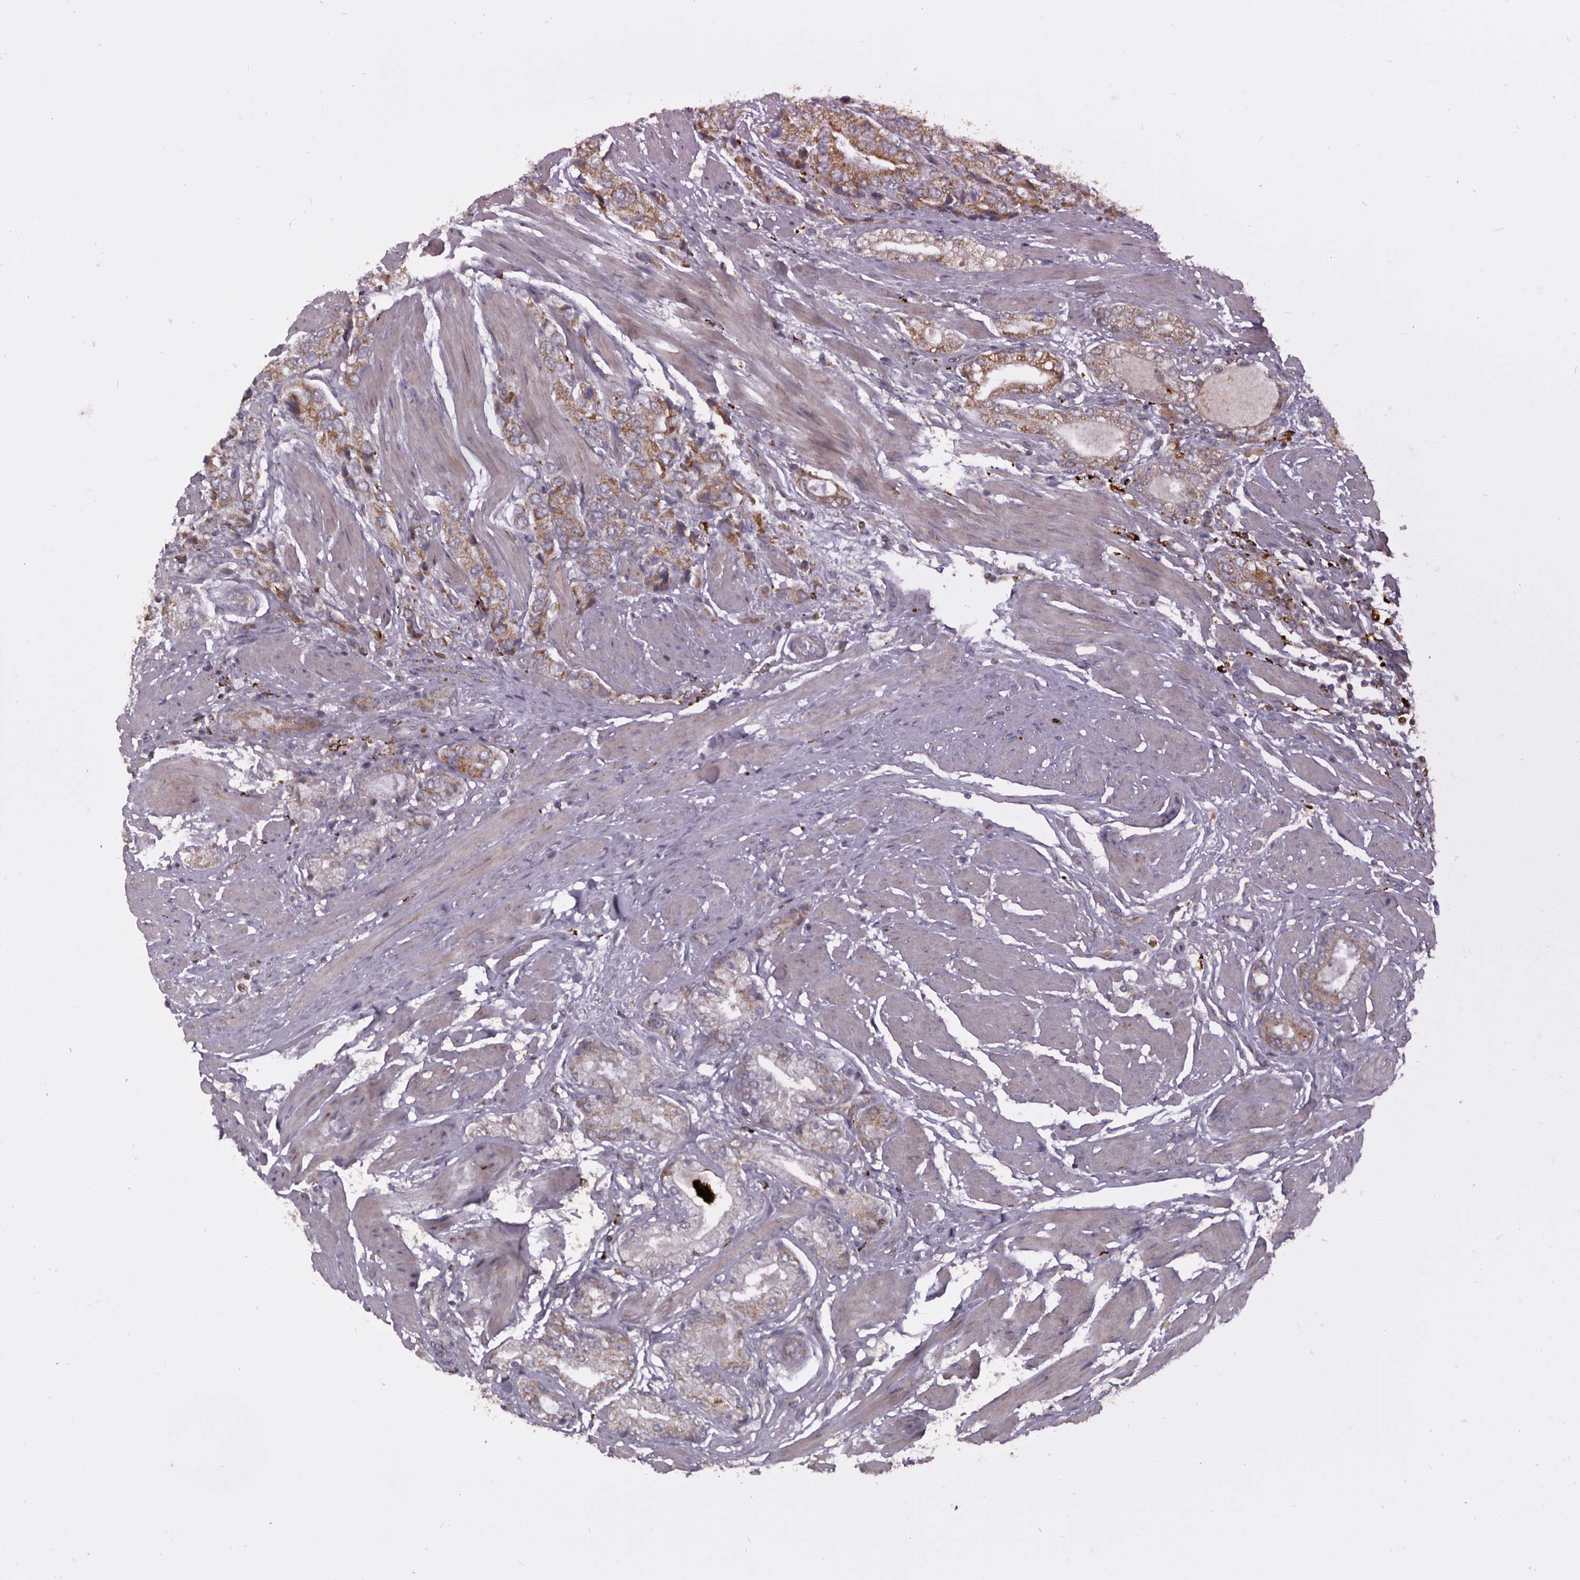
{"staining": {"intensity": "moderate", "quantity": "<25%", "location": "cytoplasmic/membranous"}, "tissue": "prostate cancer", "cell_type": "Tumor cells", "image_type": "cancer", "snomed": [{"axis": "morphology", "description": "Adenocarcinoma, High grade"}, {"axis": "topography", "description": "Prostate"}], "caption": "DAB immunohistochemical staining of human prostate adenocarcinoma (high-grade) displays moderate cytoplasmic/membranous protein expression in approximately <25% of tumor cells.", "gene": "MECR", "patient": {"sex": "male", "age": 50}}